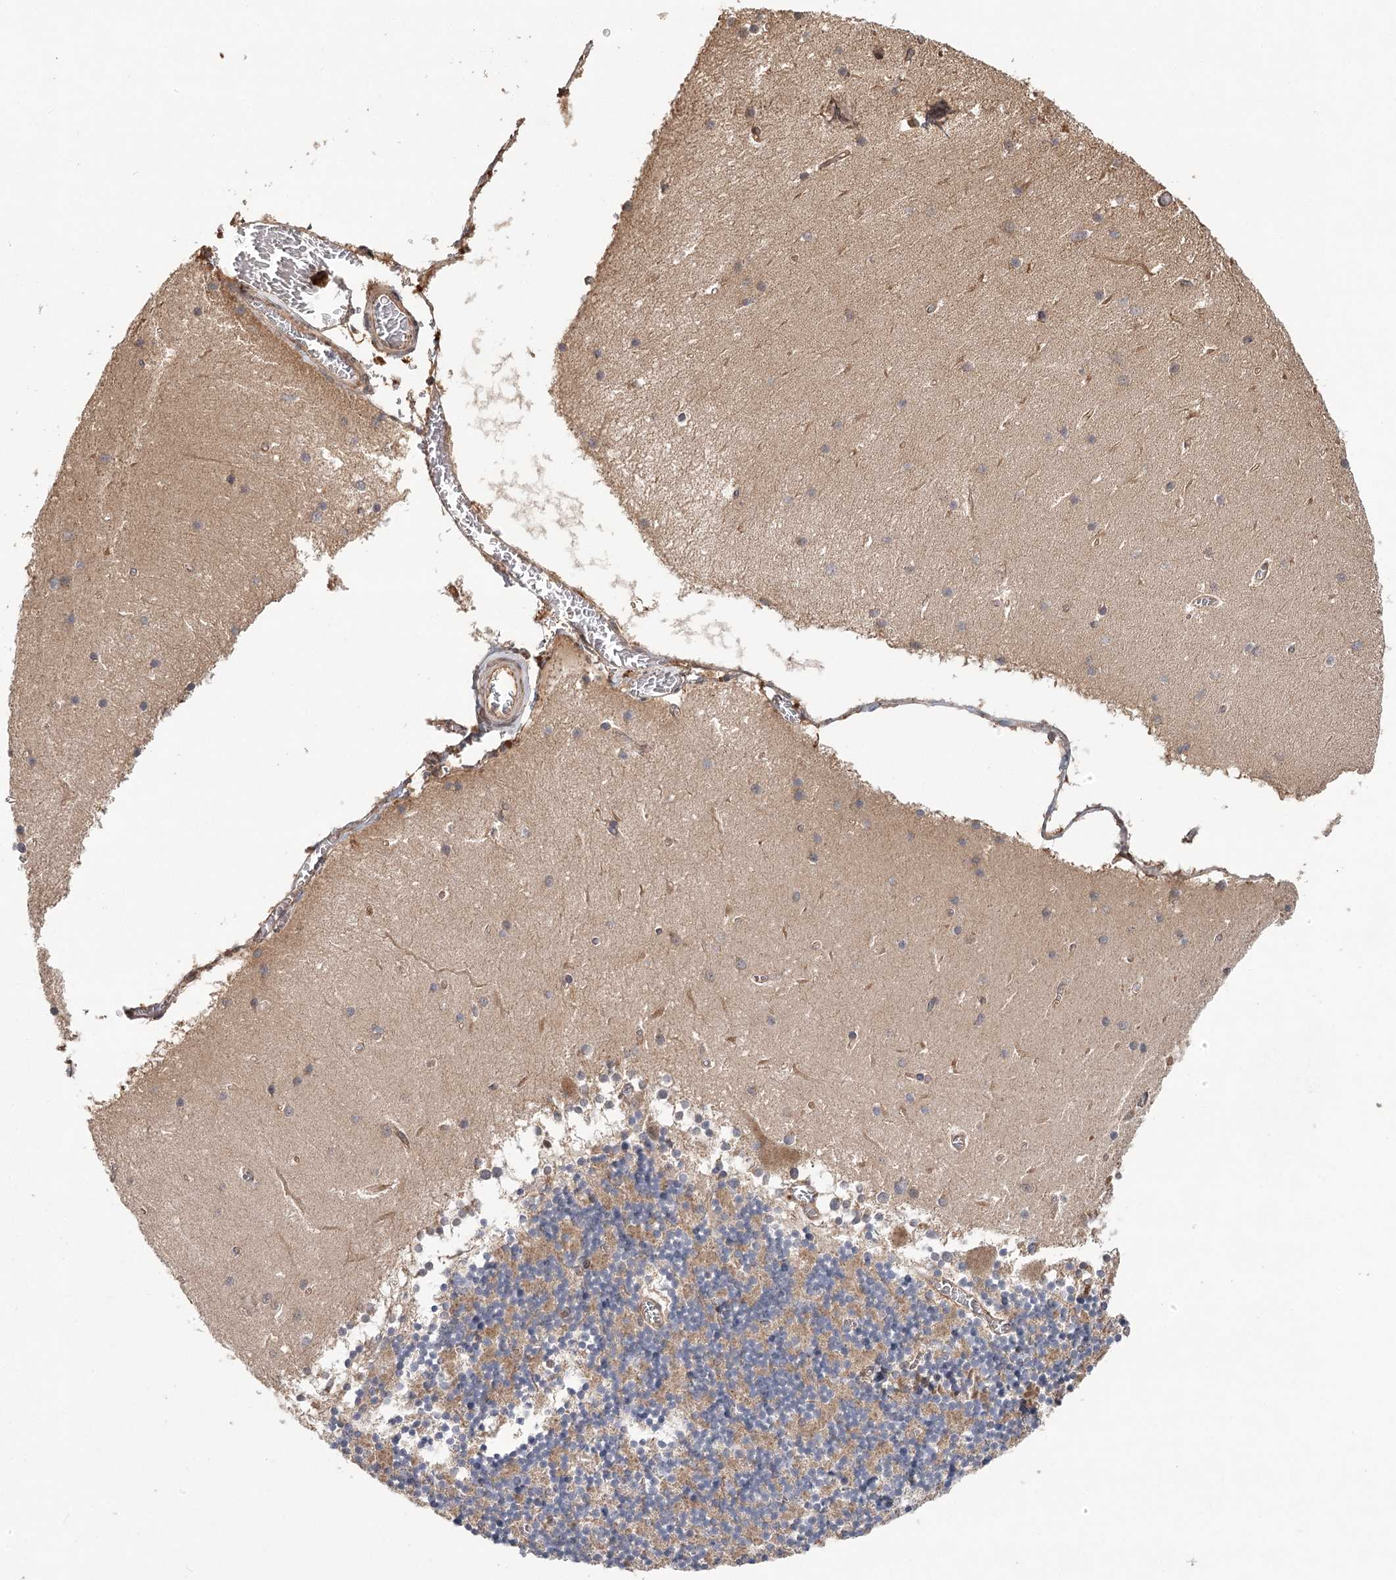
{"staining": {"intensity": "moderate", "quantity": ">75%", "location": "cytoplasmic/membranous"}, "tissue": "cerebellum", "cell_type": "Cells in granular layer", "image_type": "normal", "snomed": [{"axis": "morphology", "description": "Normal tissue, NOS"}, {"axis": "topography", "description": "Cerebellum"}], "caption": "Moderate cytoplasmic/membranous expression for a protein is appreciated in about >75% of cells in granular layer of normal cerebellum using immunohistochemistry (IHC).", "gene": "LSS", "patient": {"sex": "female", "age": 28}}